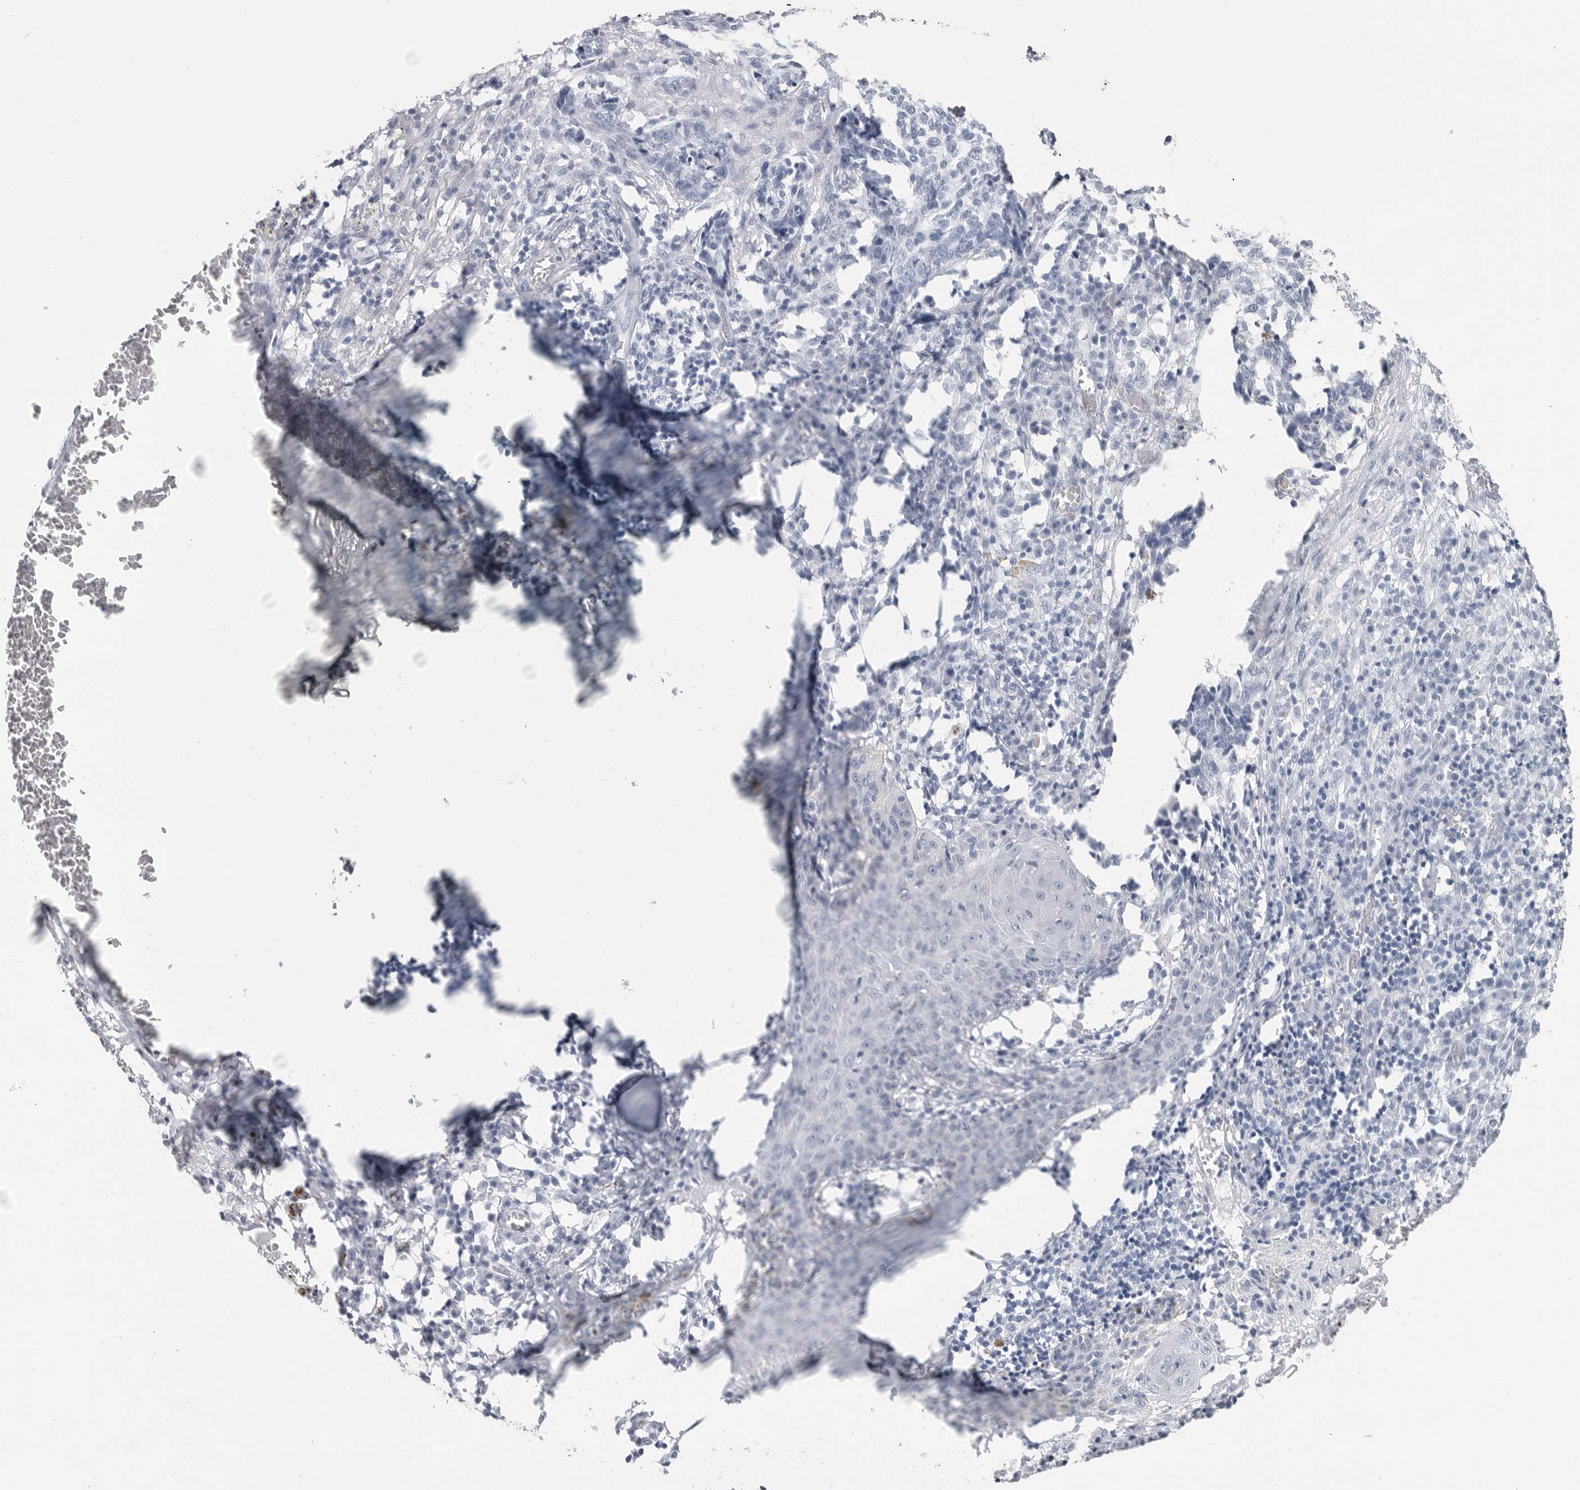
{"staining": {"intensity": "negative", "quantity": "none", "location": "none"}, "tissue": "skin cancer", "cell_type": "Tumor cells", "image_type": "cancer", "snomed": [{"axis": "morphology", "description": "Basal cell carcinoma"}, {"axis": "topography", "description": "Skin"}], "caption": "This is an immunohistochemistry histopathology image of basal cell carcinoma (skin). There is no staining in tumor cells.", "gene": "CSH1", "patient": {"sex": "male", "age": 85}}